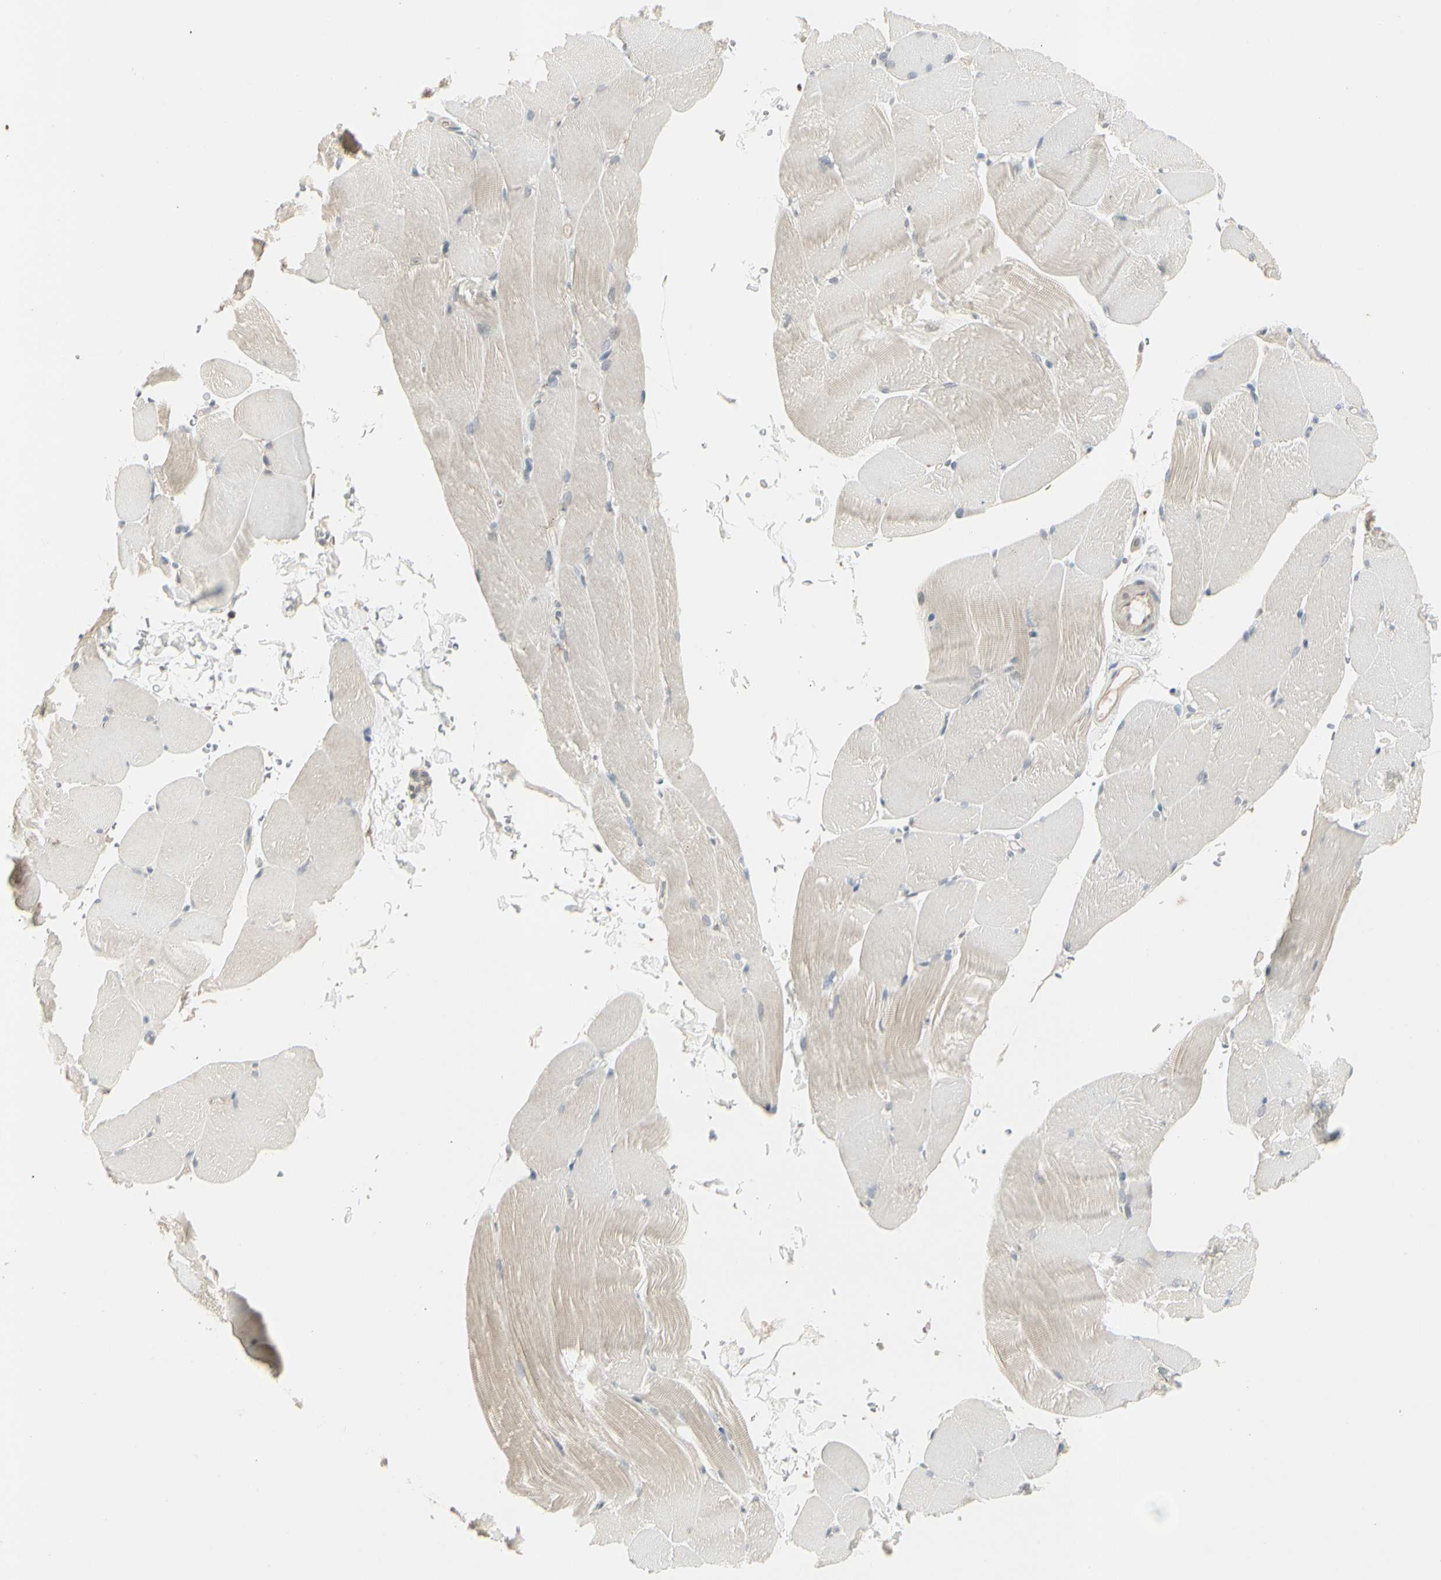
{"staining": {"intensity": "weak", "quantity": "25%-75%", "location": "cytoplasmic/membranous"}, "tissue": "skeletal muscle", "cell_type": "Myocytes", "image_type": "normal", "snomed": [{"axis": "morphology", "description": "Normal tissue, NOS"}, {"axis": "topography", "description": "Skeletal muscle"}, {"axis": "topography", "description": "Parathyroid gland"}], "caption": "A micrograph of human skeletal muscle stained for a protein shows weak cytoplasmic/membranous brown staining in myocytes. Using DAB (brown) and hematoxylin (blue) stains, captured at high magnification using brightfield microscopy.", "gene": "SKIL", "patient": {"sex": "female", "age": 37}}